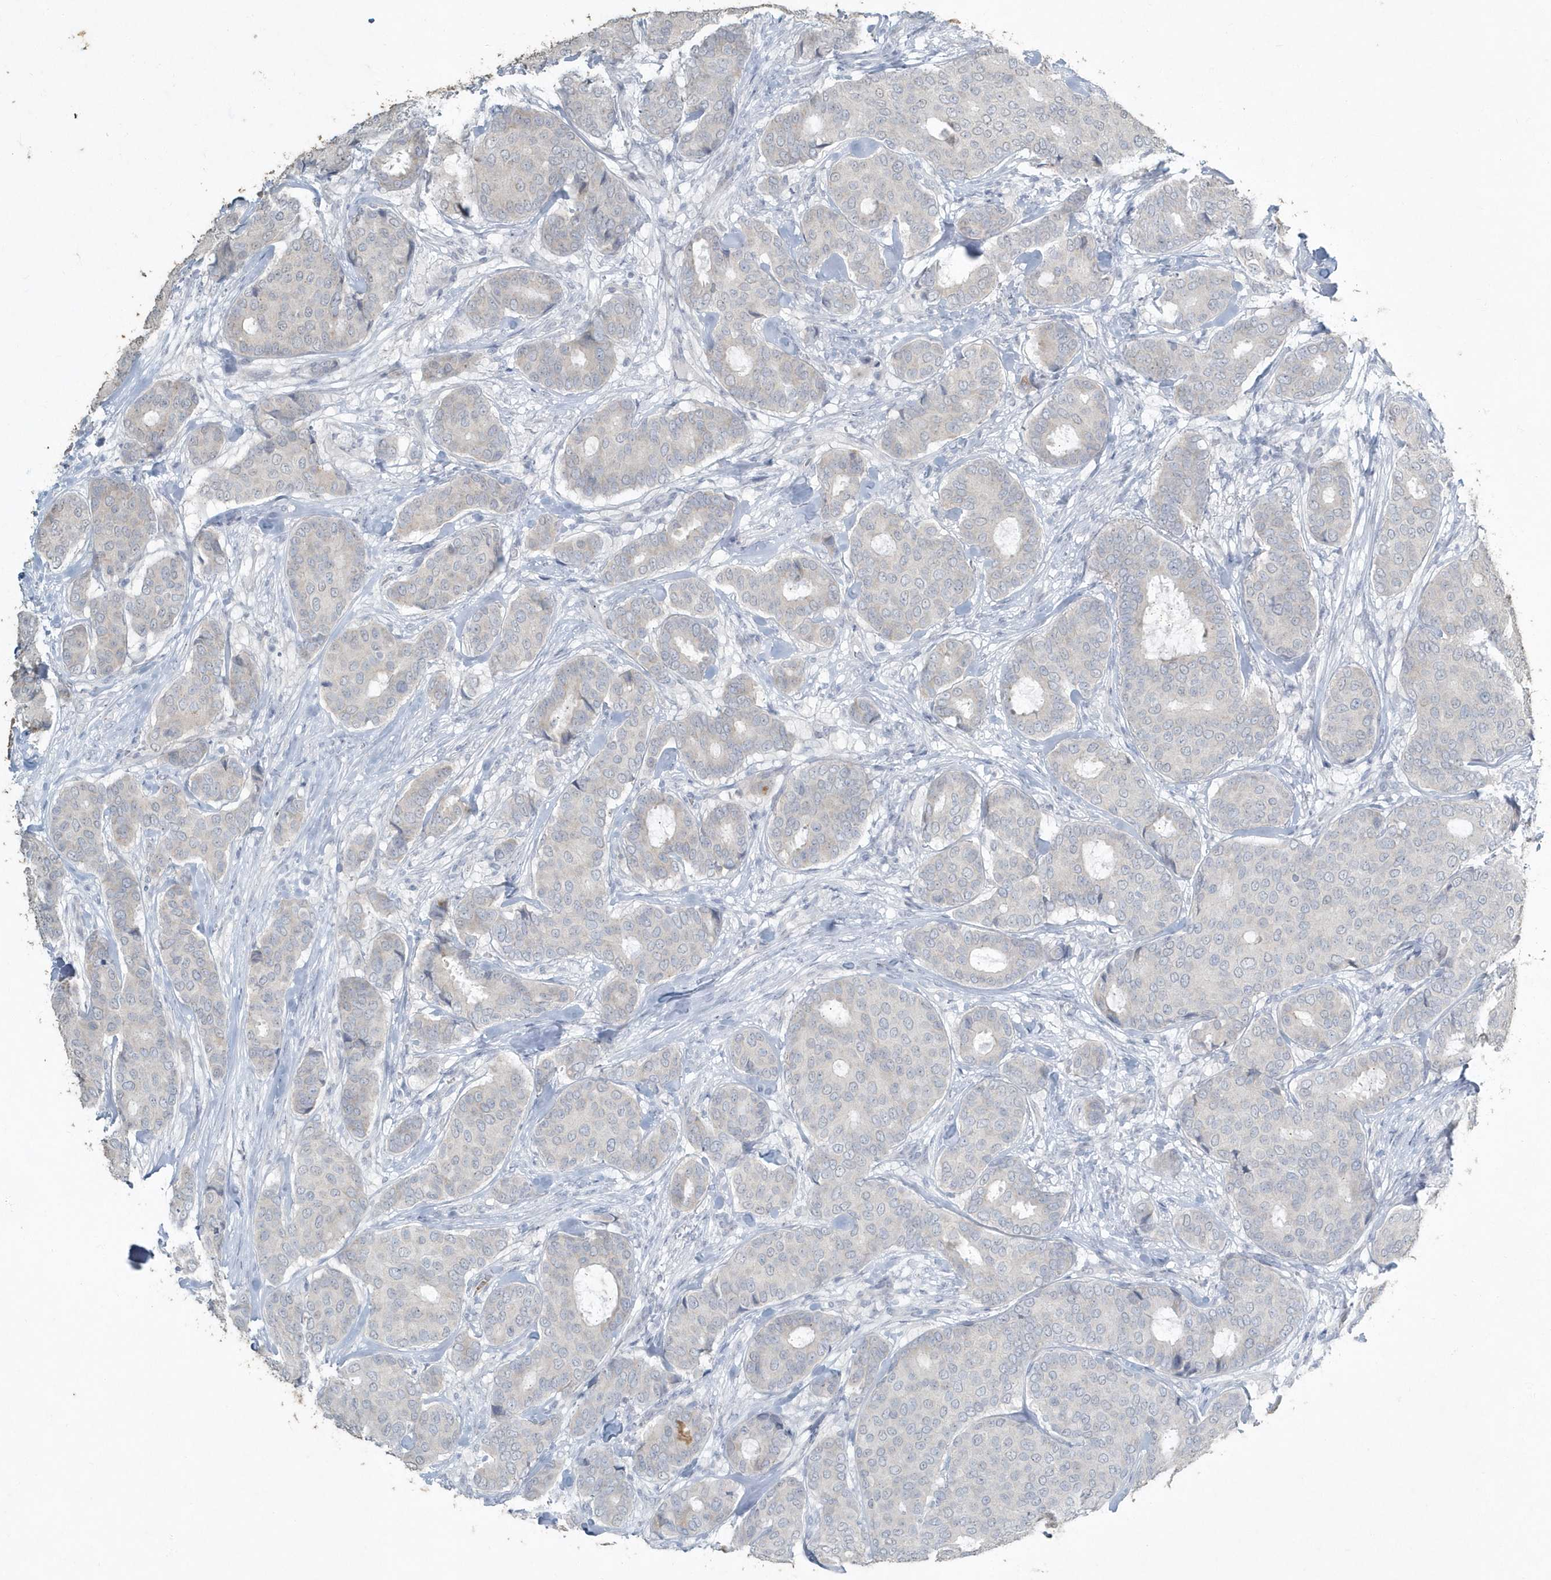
{"staining": {"intensity": "negative", "quantity": "none", "location": "none"}, "tissue": "breast cancer", "cell_type": "Tumor cells", "image_type": "cancer", "snomed": [{"axis": "morphology", "description": "Duct carcinoma"}, {"axis": "topography", "description": "Breast"}], "caption": "DAB immunohistochemical staining of human breast cancer reveals no significant positivity in tumor cells.", "gene": "MYOT", "patient": {"sex": "female", "age": 75}}